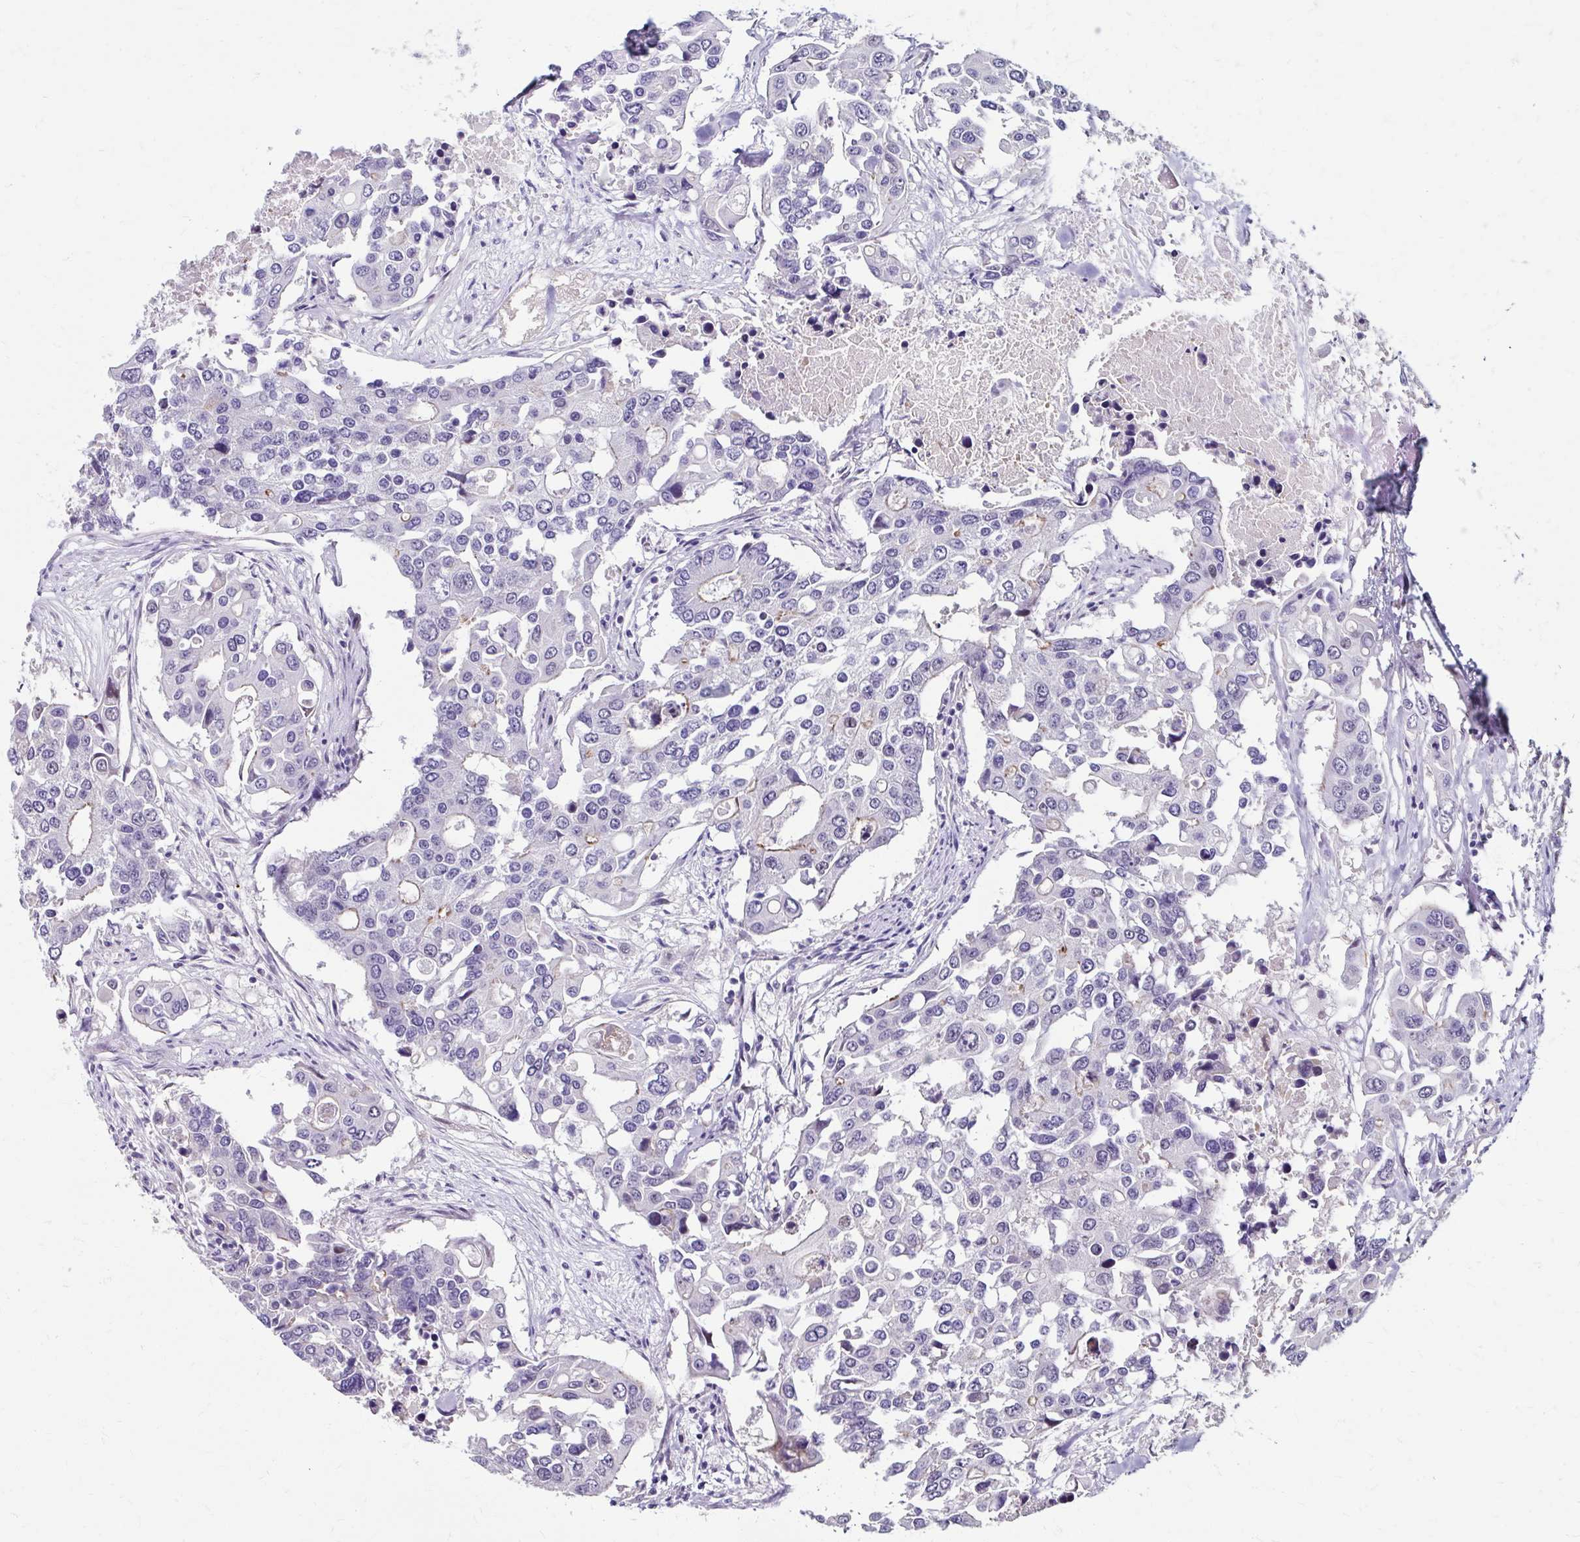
{"staining": {"intensity": "weak", "quantity": "<25%", "location": "cytoplasmic/membranous"}, "tissue": "colorectal cancer", "cell_type": "Tumor cells", "image_type": "cancer", "snomed": [{"axis": "morphology", "description": "Adenocarcinoma, NOS"}, {"axis": "topography", "description": "Colon"}], "caption": "Tumor cells show no significant protein expression in colorectal cancer (adenocarcinoma).", "gene": "ZNF555", "patient": {"sex": "male", "age": 77}}